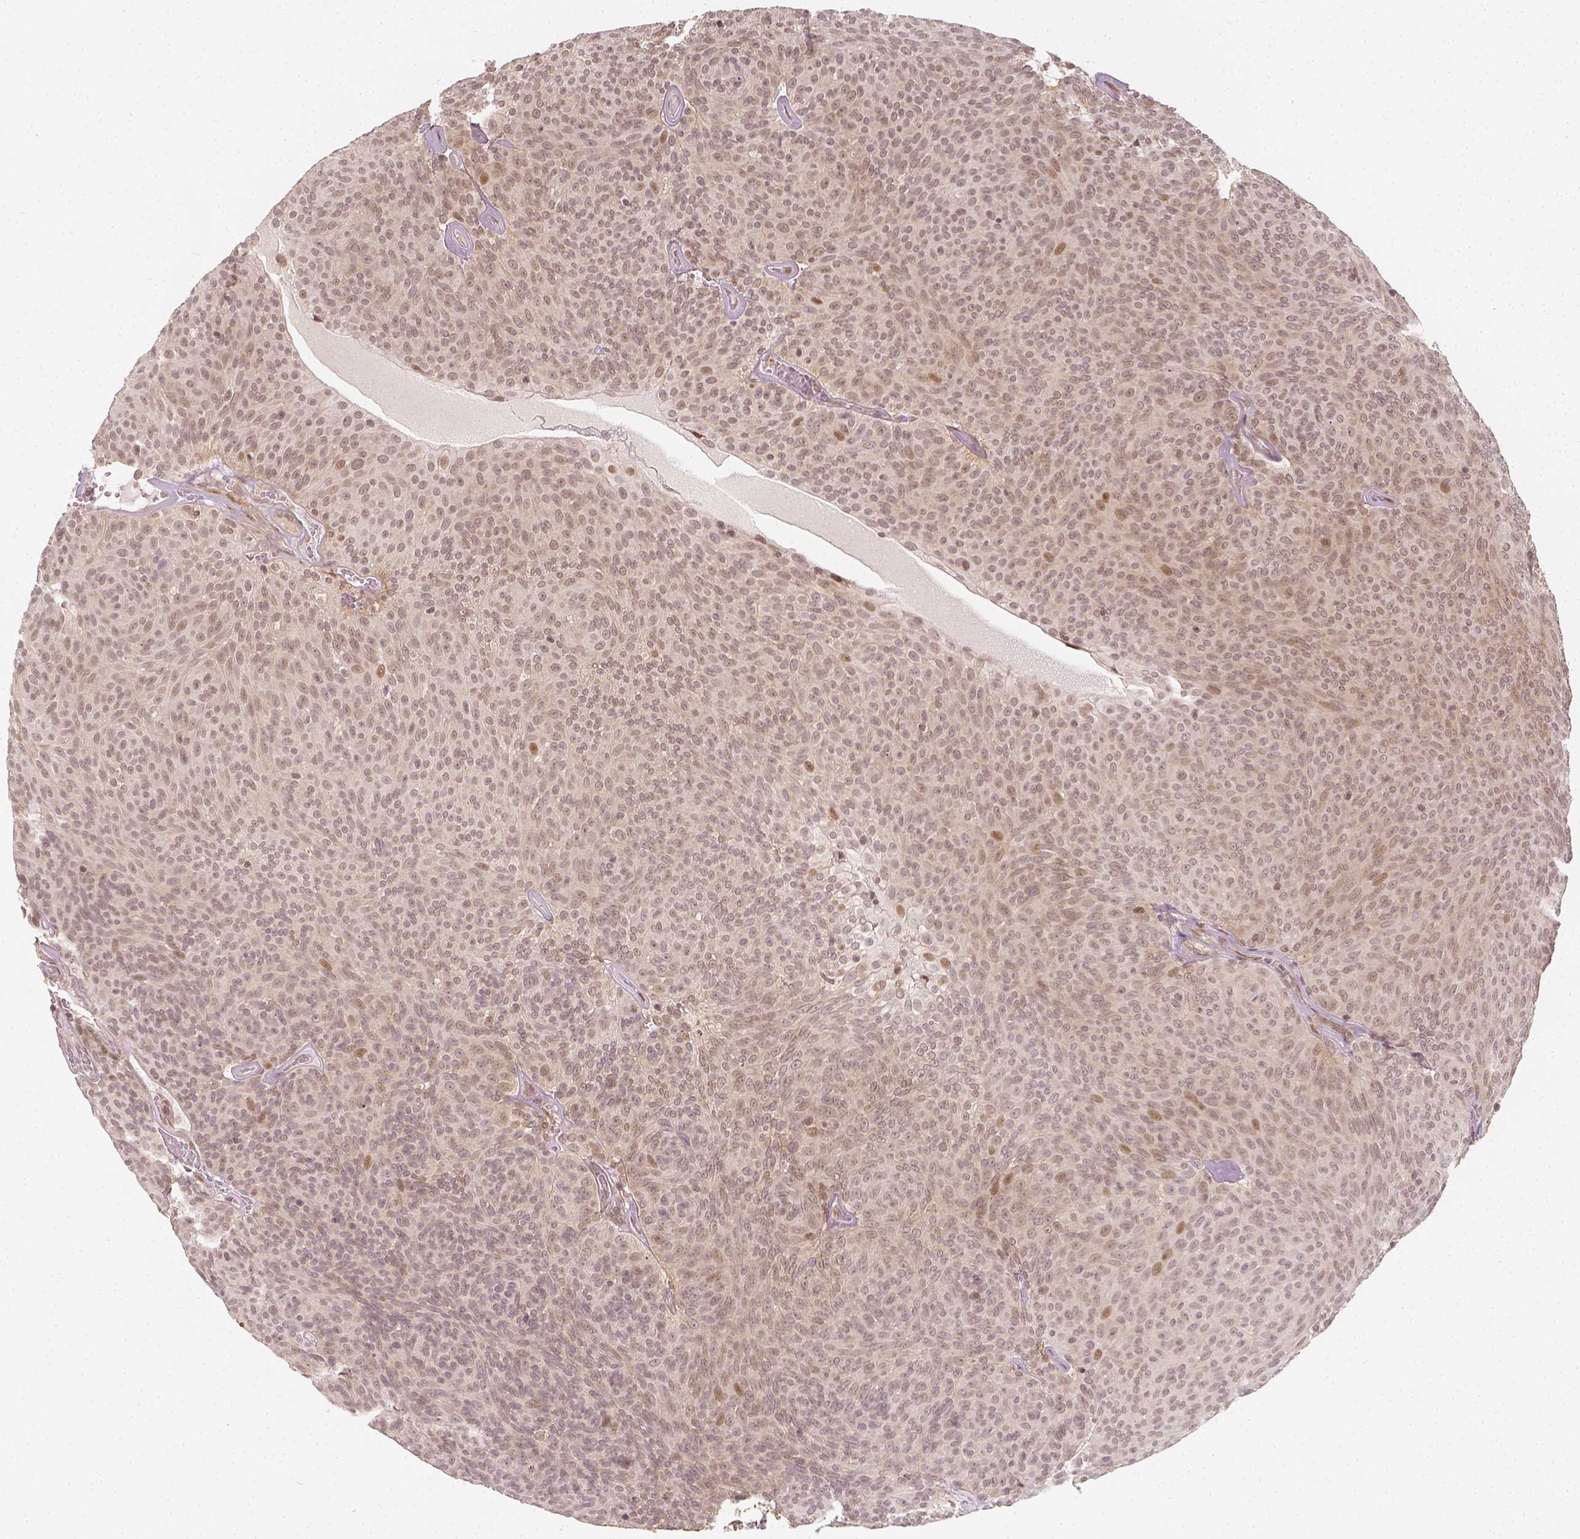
{"staining": {"intensity": "moderate", "quantity": "<25%", "location": "cytoplasmic/membranous,nuclear"}, "tissue": "urothelial cancer", "cell_type": "Tumor cells", "image_type": "cancer", "snomed": [{"axis": "morphology", "description": "Urothelial carcinoma, Low grade"}, {"axis": "topography", "description": "Urinary bladder"}], "caption": "This histopathology image exhibits urothelial cancer stained with immunohistochemistry (IHC) to label a protein in brown. The cytoplasmic/membranous and nuclear of tumor cells show moderate positivity for the protein. Nuclei are counter-stained blue.", "gene": "ZMAT3", "patient": {"sex": "male", "age": 77}}